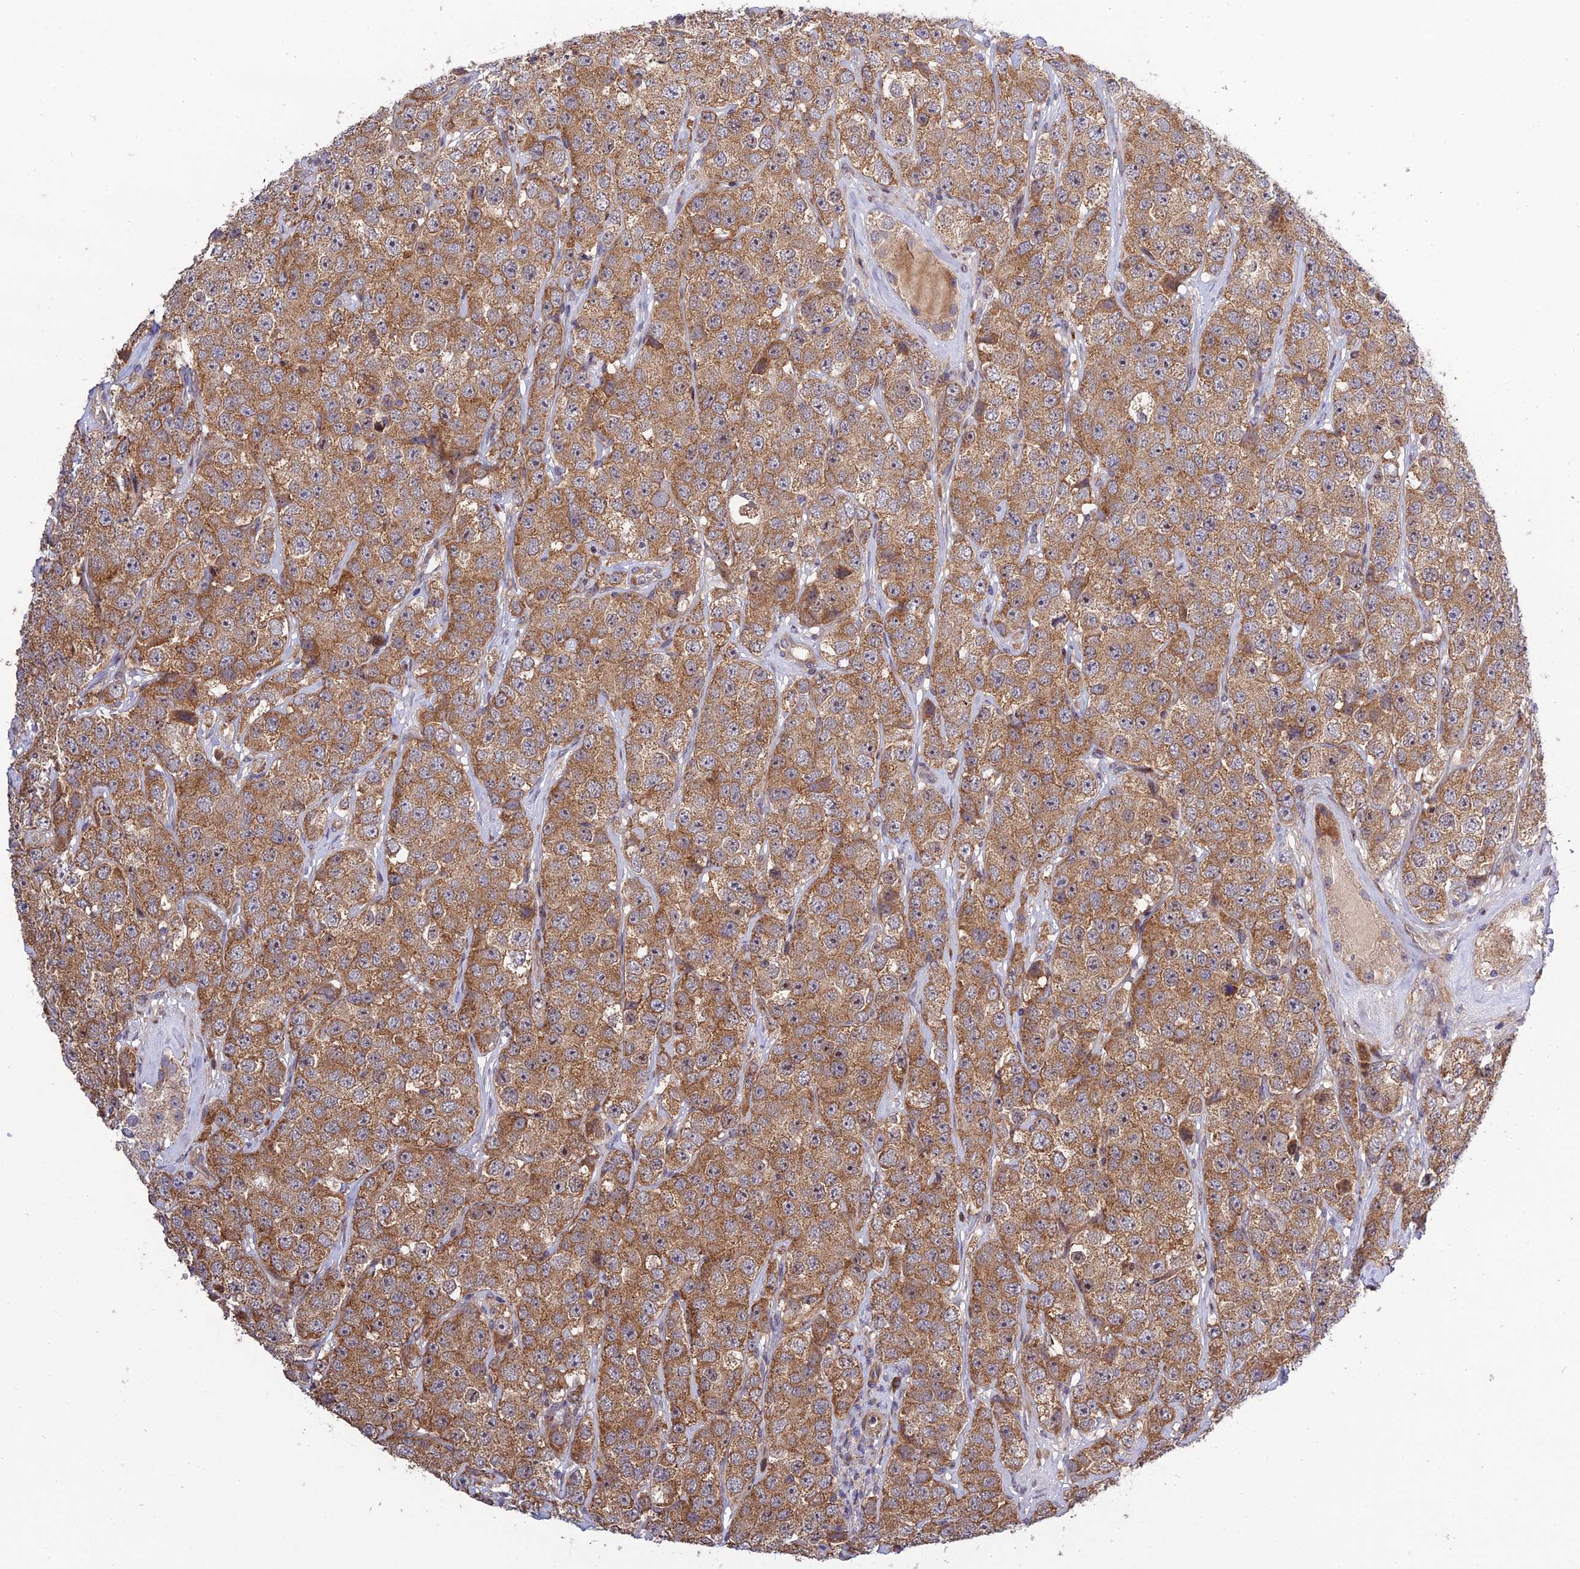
{"staining": {"intensity": "moderate", "quantity": ">75%", "location": "cytoplasmic/membranous"}, "tissue": "testis cancer", "cell_type": "Tumor cells", "image_type": "cancer", "snomed": [{"axis": "morphology", "description": "Seminoma, NOS"}, {"axis": "topography", "description": "Testis"}], "caption": "Immunohistochemistry (IHC) of testis seminoma reveals medium levels of moderate cytoplasmic/membranous expression in about >75% of tumor cells.", "gene": "PLEKHG2", "patient": {"sex": "male", "age": 28}}